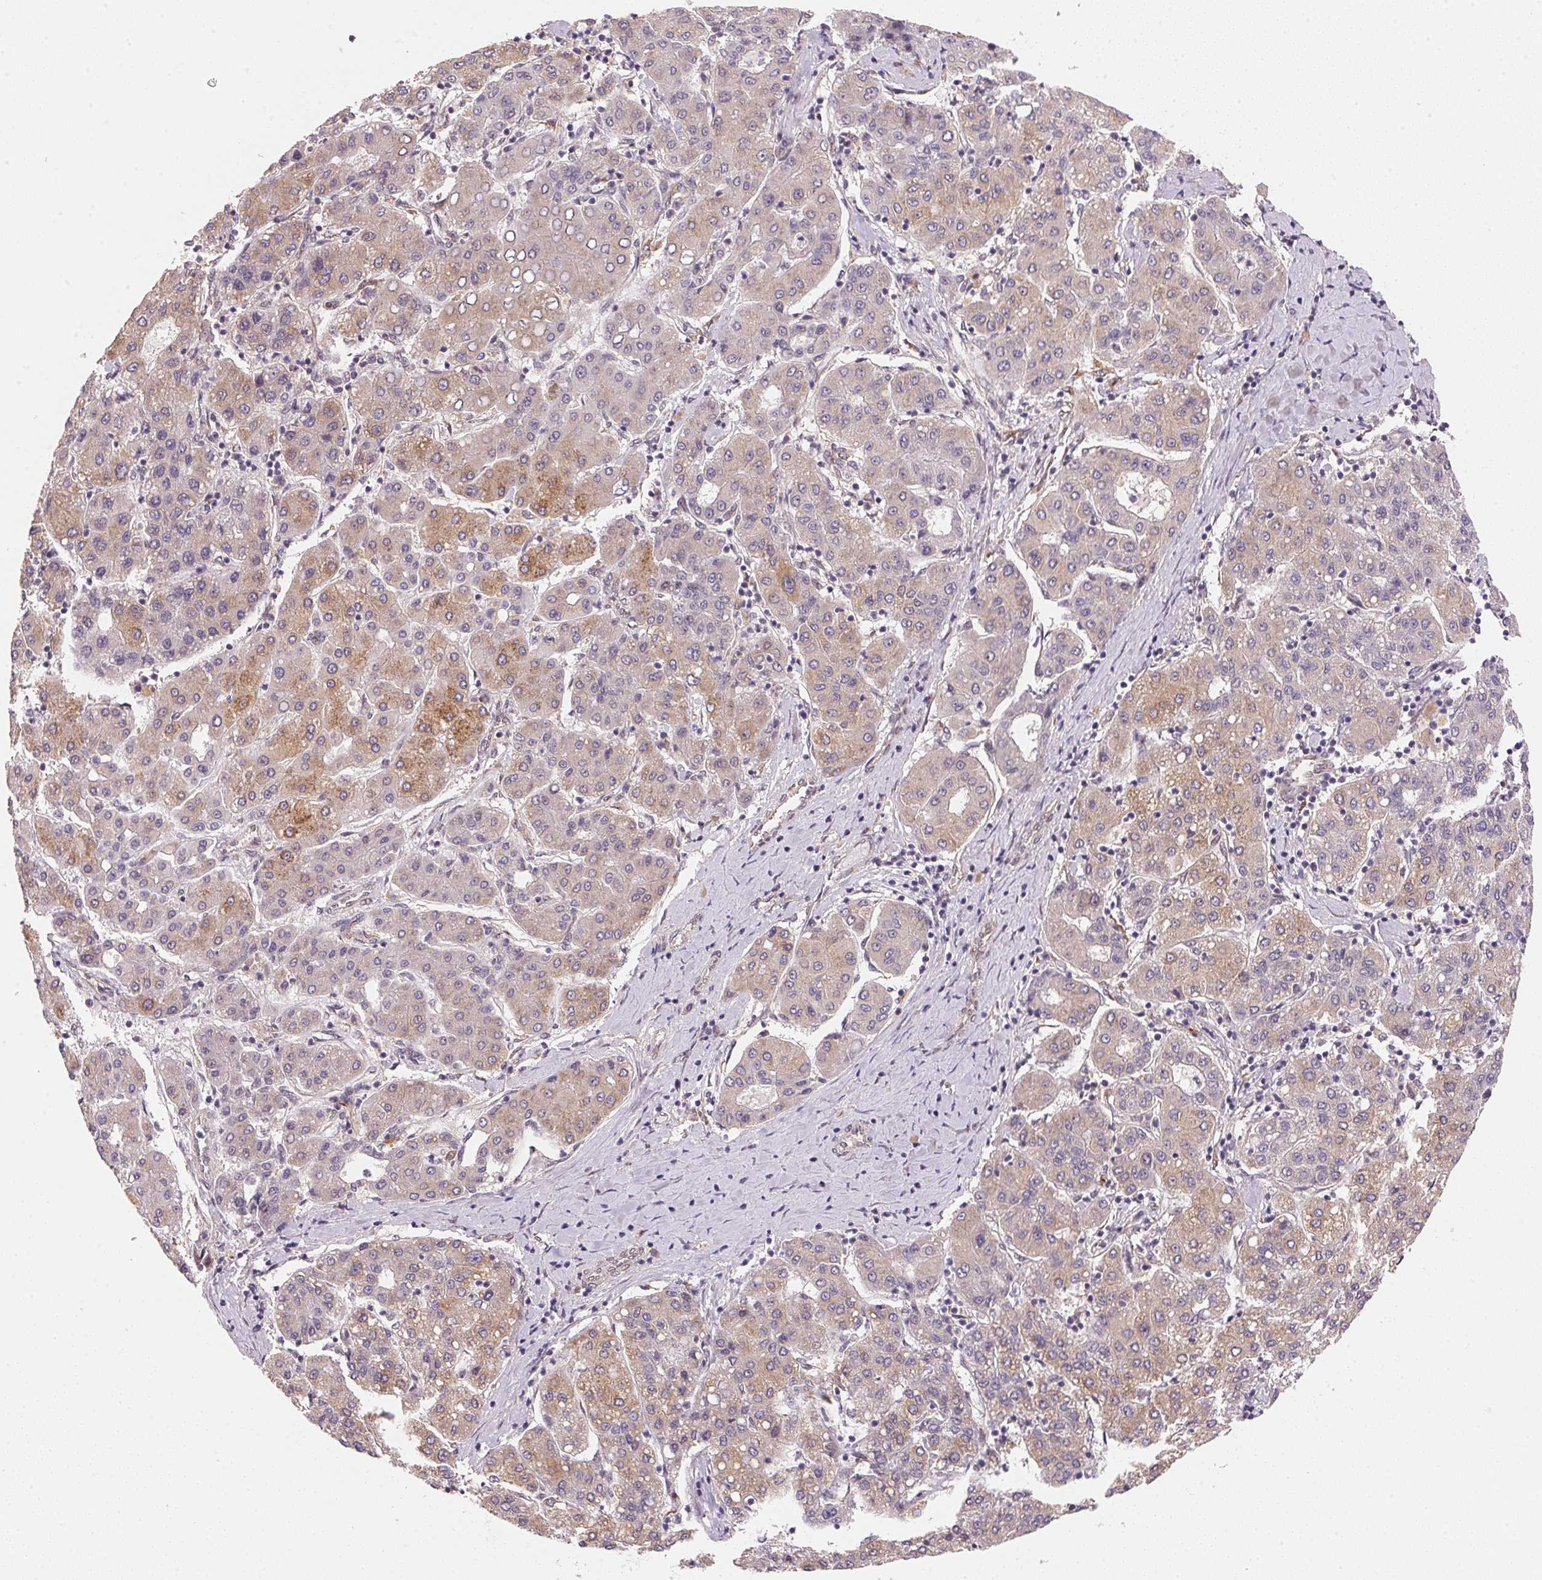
{"staining": {"intensity": "weak", "quantity": "25%-75%", "location": "cytoplasmic/membranous"}, "tissue": "liver cancer", "cell_type": "Tumor cells", "image_type": "cancer", "snomed": [{"axis": "morphology", "description": "Carcinoma, Hepatocellular, NOS"}, {"axis": "topography", "description": "Liver"}], "caption": "Tumor cells reveal low levels of weak cytoplasmic/membranous expression in about 25%-75% of cells in liver cancer (hepatocellular carcinoma).", "gene": "EI24", "patient": {"sex": "male", "age": 65}}